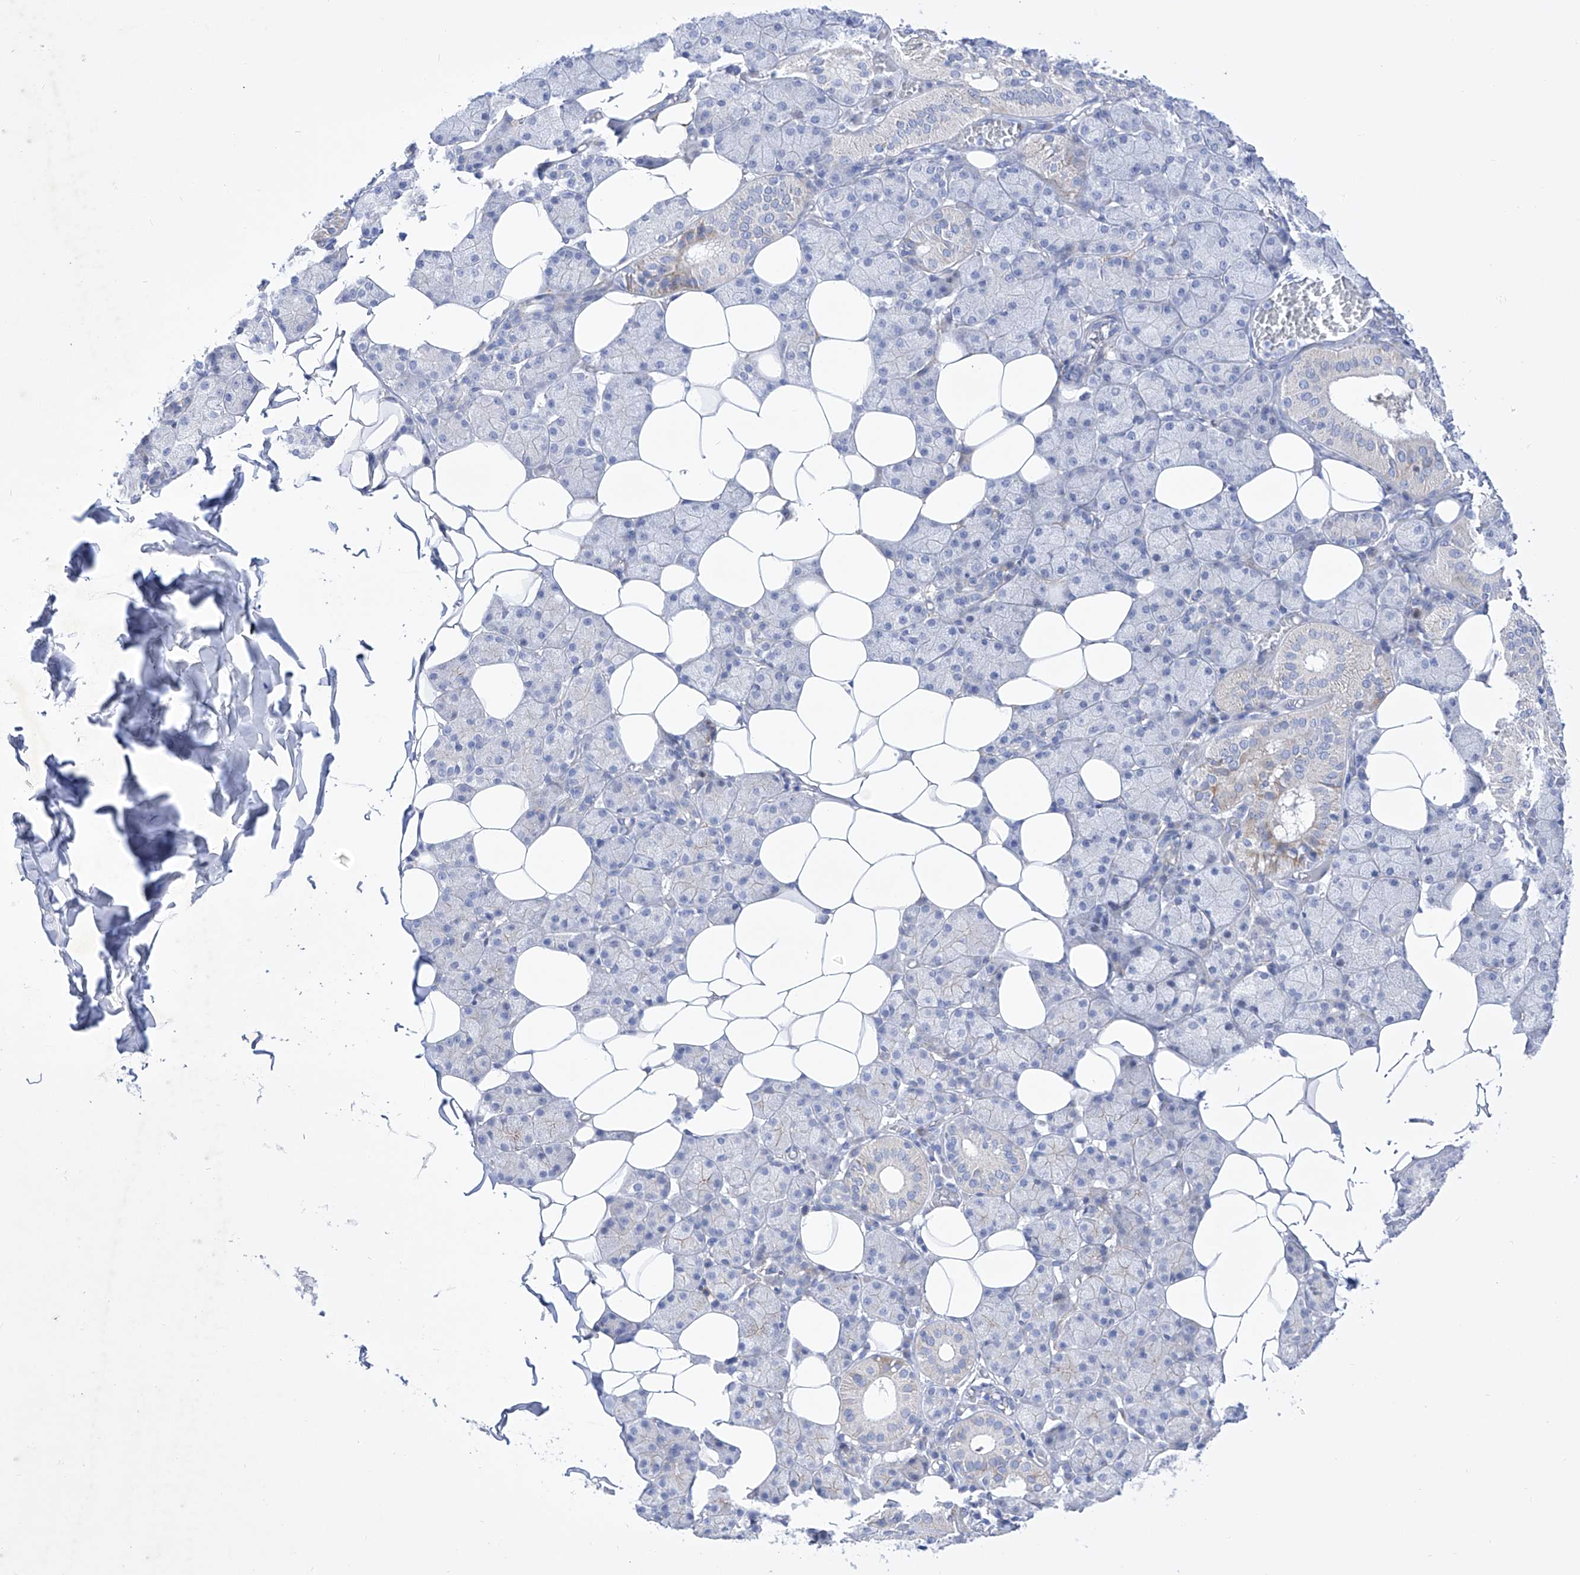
{"staining": {"intensity": "negative", "quantity": "none", "location": "none"}, "tissue": "salivary gland", "cell_type": "Glandular cells", "image_type": "normal", "snomed": [{"axis": "morphology", "description": "Normal tissue, NOS"}, {"axis": "topography", "description": "Salivary gland"}], "caption": "IHC image of benign salivary gland: salivary gland stained with DAB exhibits no significant protein positivity in glandular cells.", "gene": "C1orf87", "patient": {"sex": "female", "age": 33}}